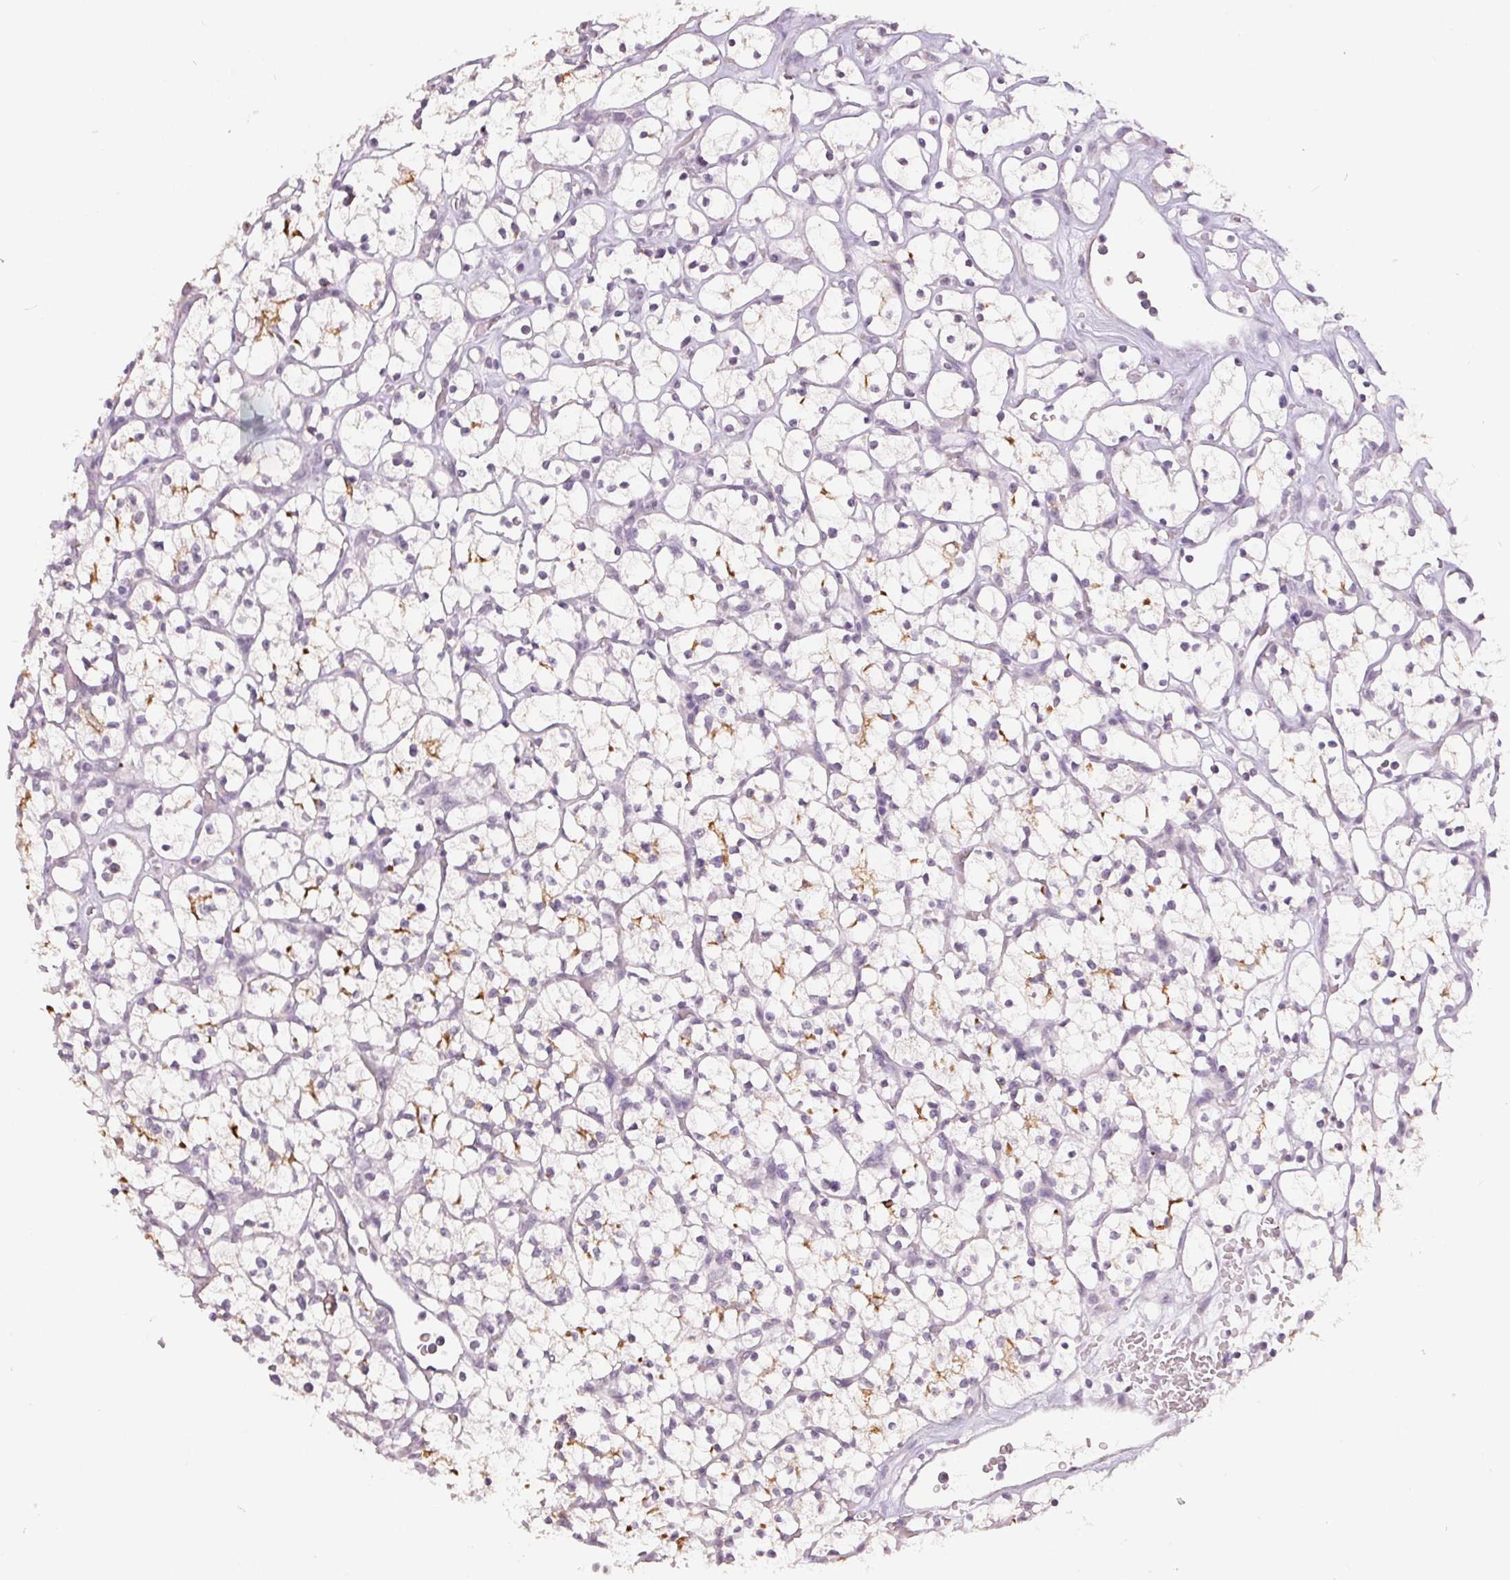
{"staining": {"intensity": "weak", "quantity": "<25%", "location": "cytoplasmic/membranous"}, "tissue": "renal cancer", "cell_type": "Tumor cells", "image_type": "cancer", "snomed": [{"axis": "morphology", "description": "Adenocarcinoma, NOS"}, {"axis": "topography", "description": "Kidney"}], "caption": "Renal cancer was stained to show a protein in brown. There is no significant expression in tumor cells.", "gene": "TMEM174", "patient": {"sex": "female", "age": 64}}